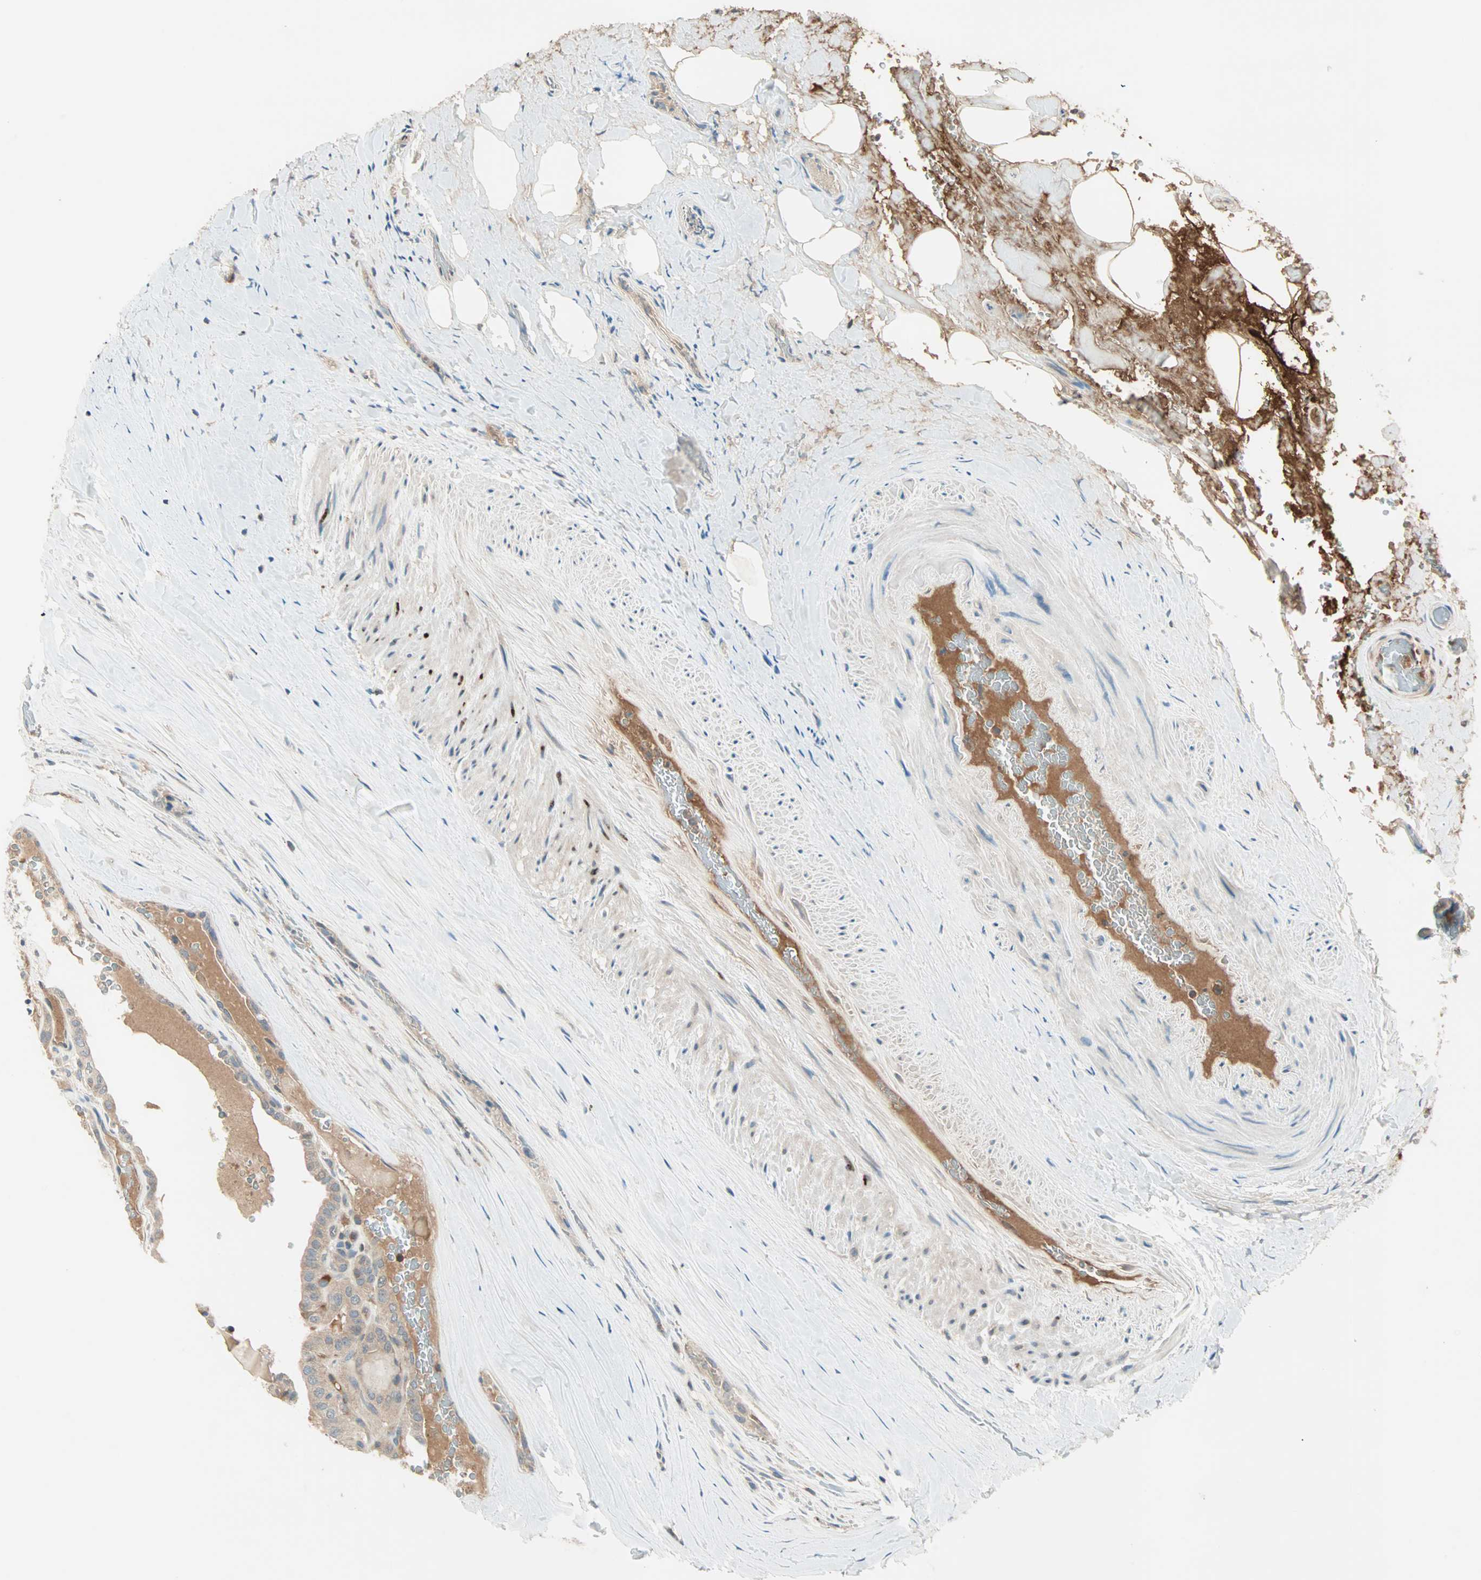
{"staining": {"intensity": "weak", "quantity": ">75%", "location": "cytoplasmic/membranous"}, "tissue": "thyroid cancer", "cell_type": "Tumor cells", "image_type": "cancer", "snomed": [{"axis": "morphology", "description": "Papillary adenocarcinoma, NOS"}, {"axis": "topography", "description": "Thyroid gland"}], "caption": "Papillary adenocarcinoma (thyroid) stained with a protein marker displays weak staining in tumor cells.", "gene": "TEC", "patient": {"sex": "male", "age": 77}}